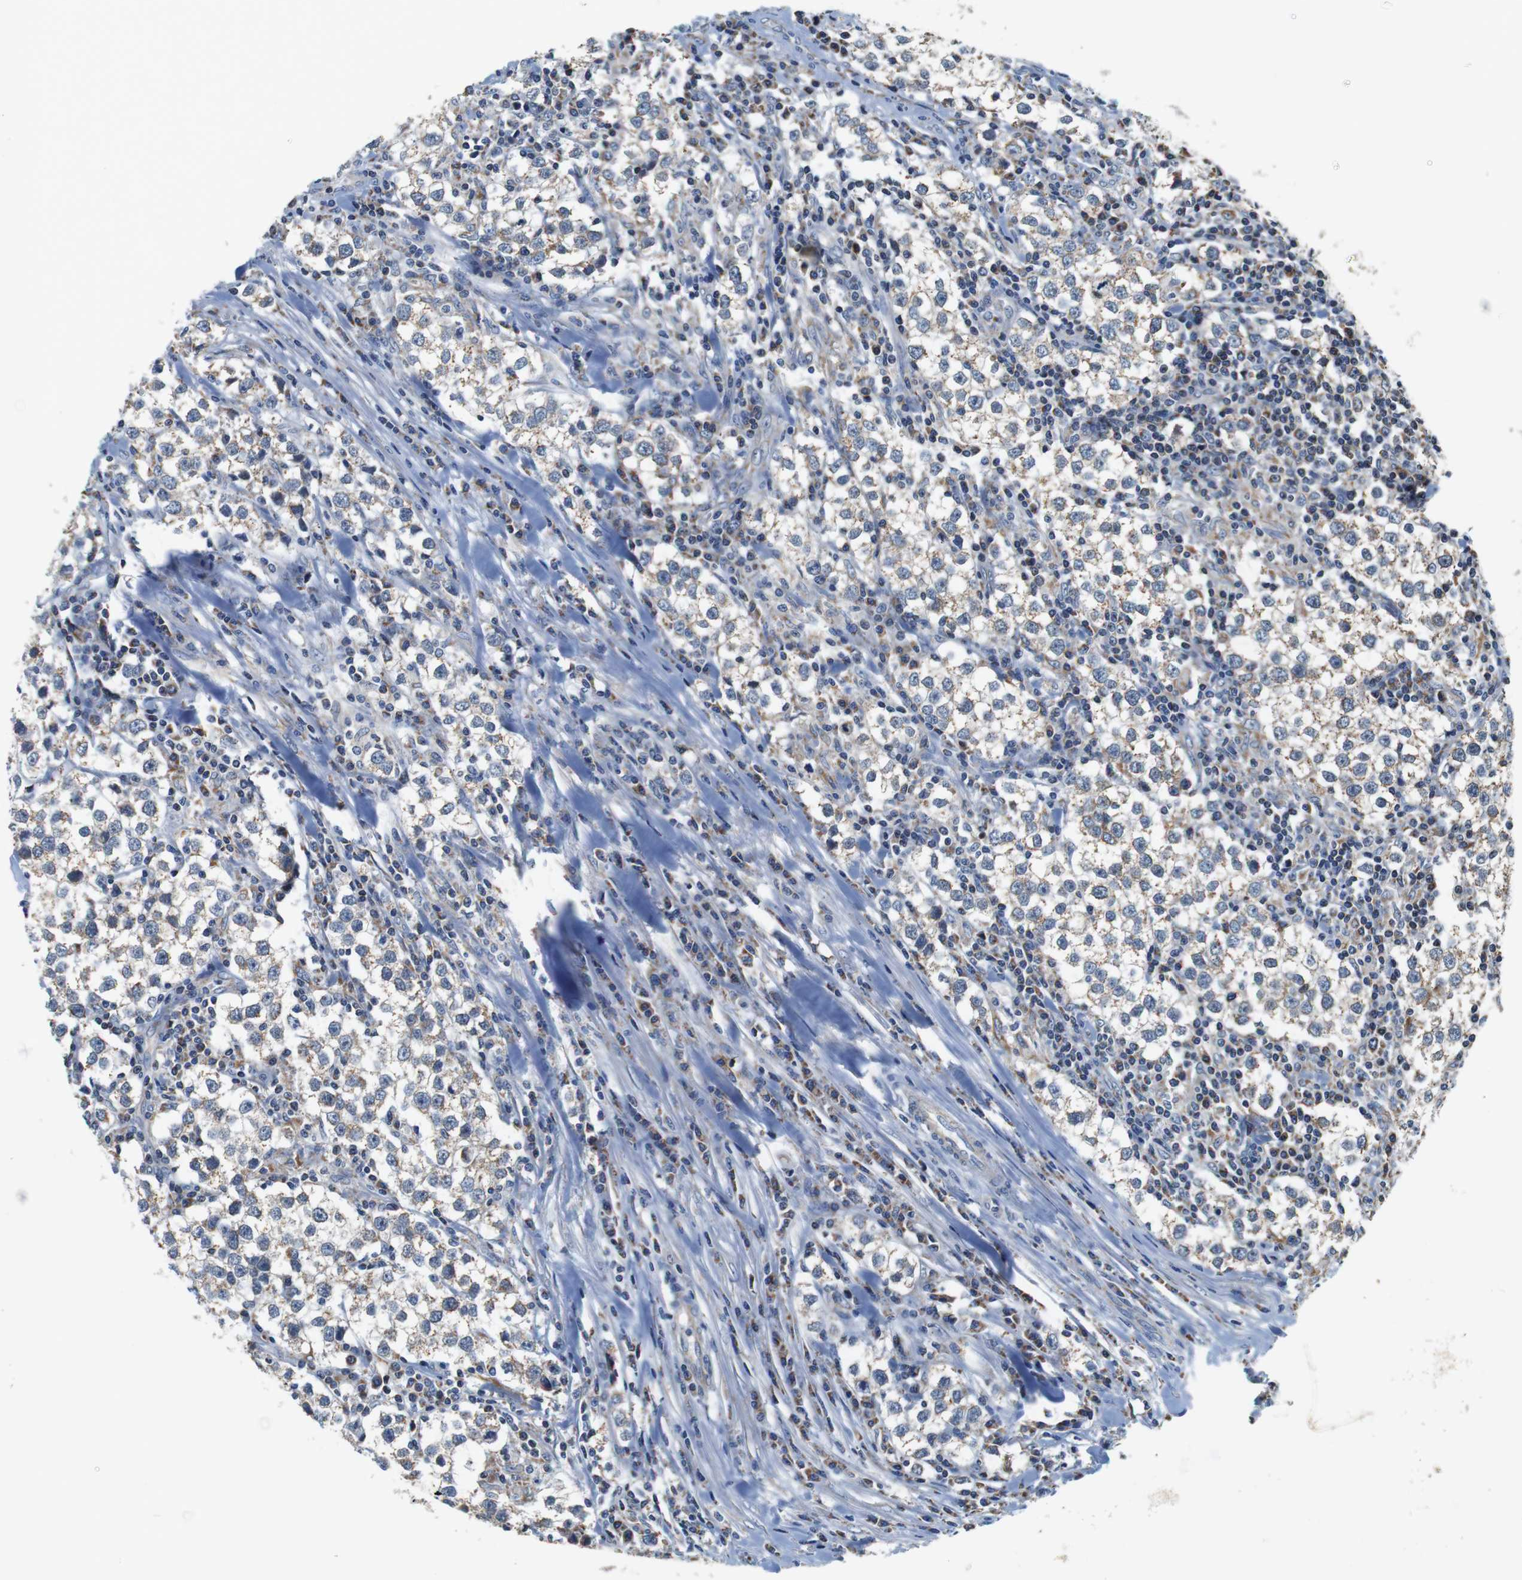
{"staining": {"intensity": "weak", "quantity": ">75%", "location": "cytoplasmic/membranous"}, "tissue": "testis cancer", "cell_type": "Tumor cells", "image_type": "cancer", "snomed": [{"axis": "morphology", "description": "Seminoma, NOS"}, {"axis": "morphology", "description": "Carcinoma, Embryonal, NOS"}, {"axis": "topography", "description": "Testis"}], "caption": "Approximately >75% of tumor cells in human testis seminoma display weak cytoplasmic/membranous protein positivity as visualized by brown immunohistochemical staining.", "gene": "LRP4", "patient": {"sex": "male", "age": 36}}